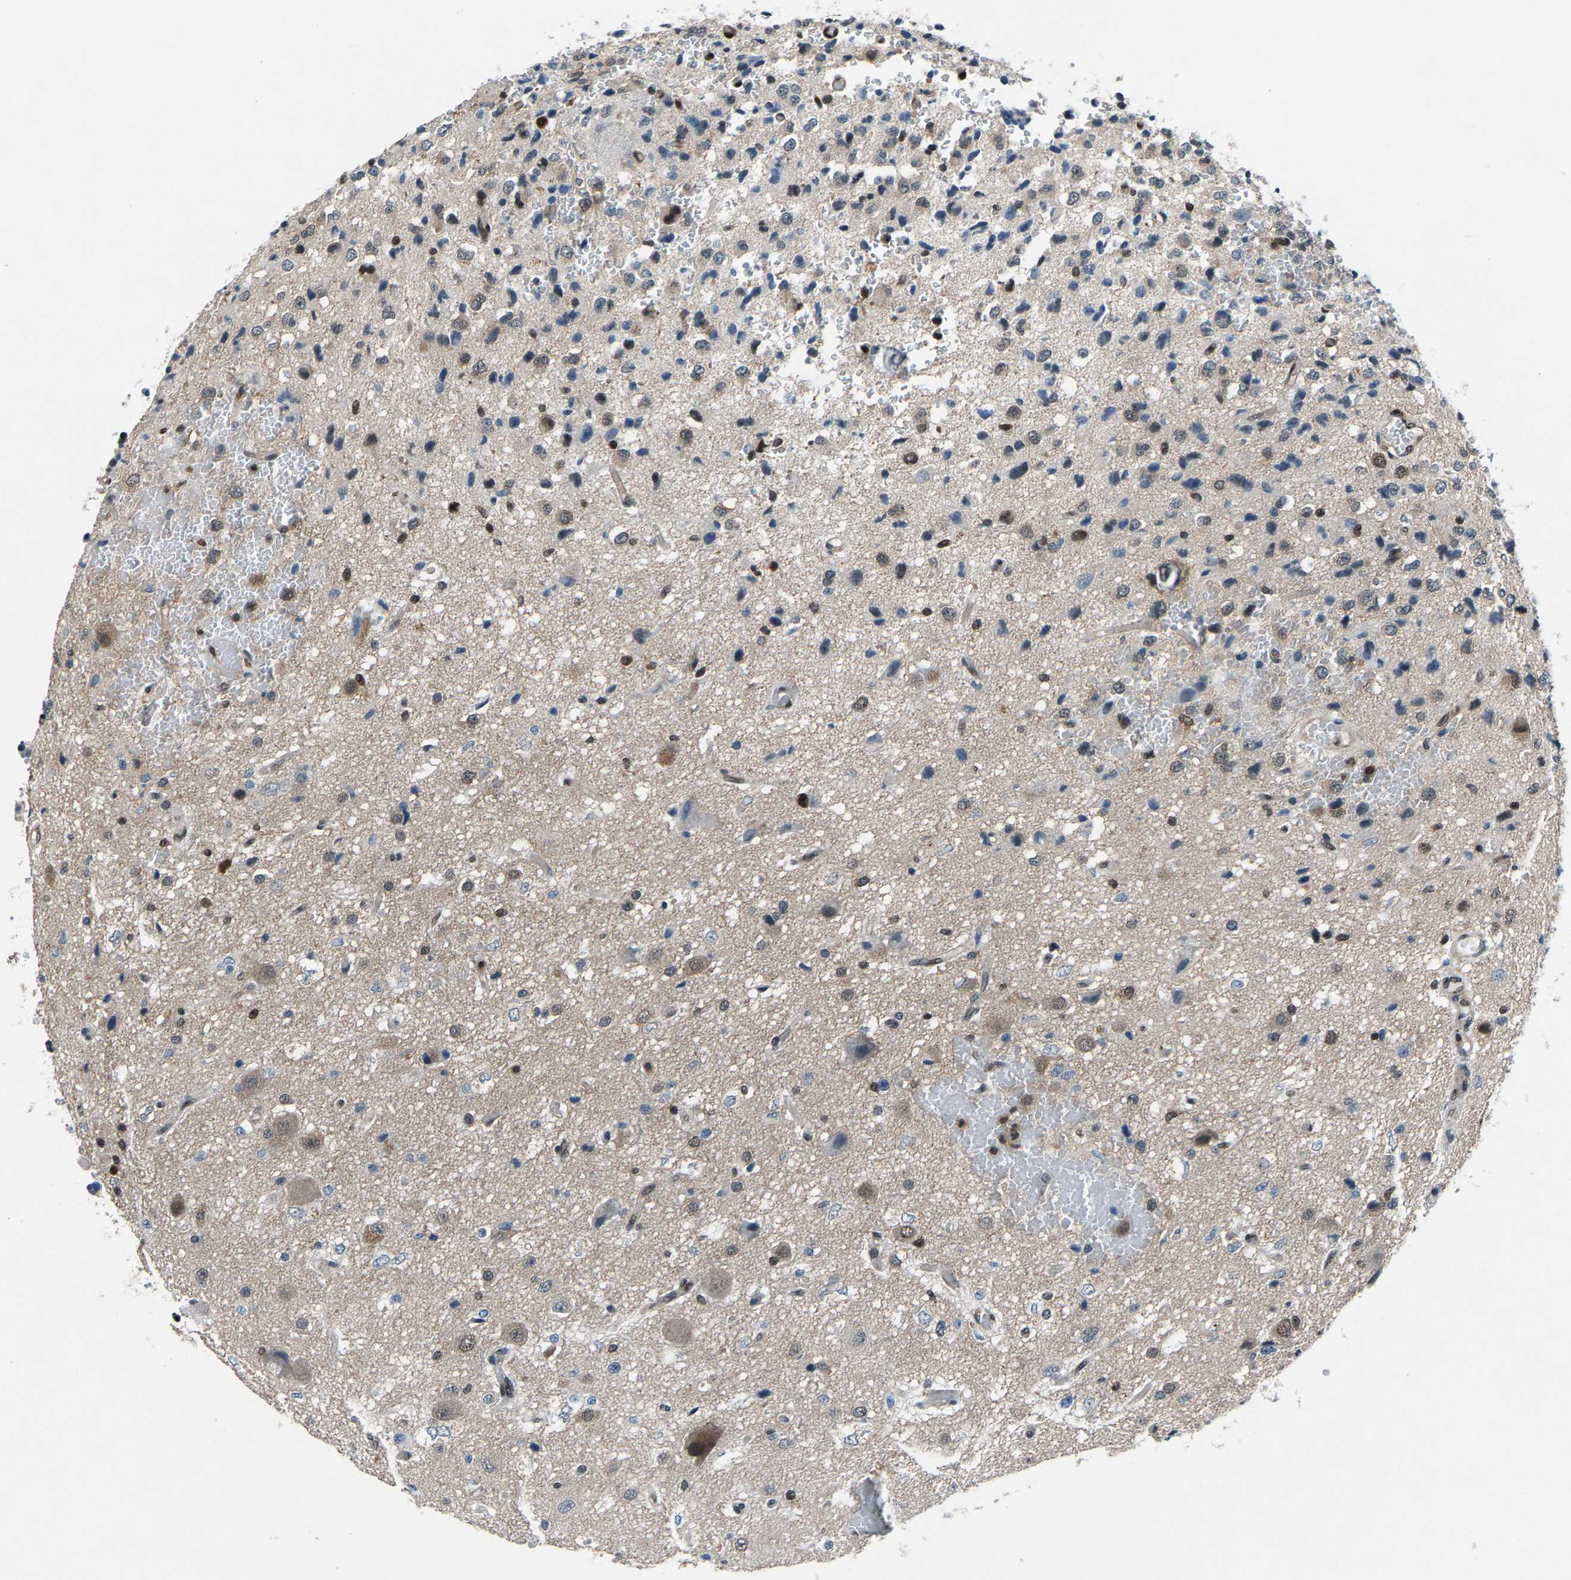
{"staining": {"intensity": "moderate", "quantity": "25%-75%", "location": "cytoplasmic/membranous,nuclear"}, "tissue": "glioma", "cell_type": "Tumor cells", "image_type": "cancer", "snomed": [{"axis": "morphology", "description": "Glioma, malignant, High grade"}, {"axis": "topography", "description": "pancreas cauda"}], "caption": "Malignant glioma (high-grade) stained for a protein exhibits moderate cytoplasmic/membranous and nuclear positivity in tumor cells. The staining was performed using DAB (3,3'-diaminobenzidine) to visualize the protein expression in brown, while the nuclei were stained in blue with hematoxylin (Magnification: 20x).", "gene": "ATXN3", "patient": {"sex": "male", "age": 60}}